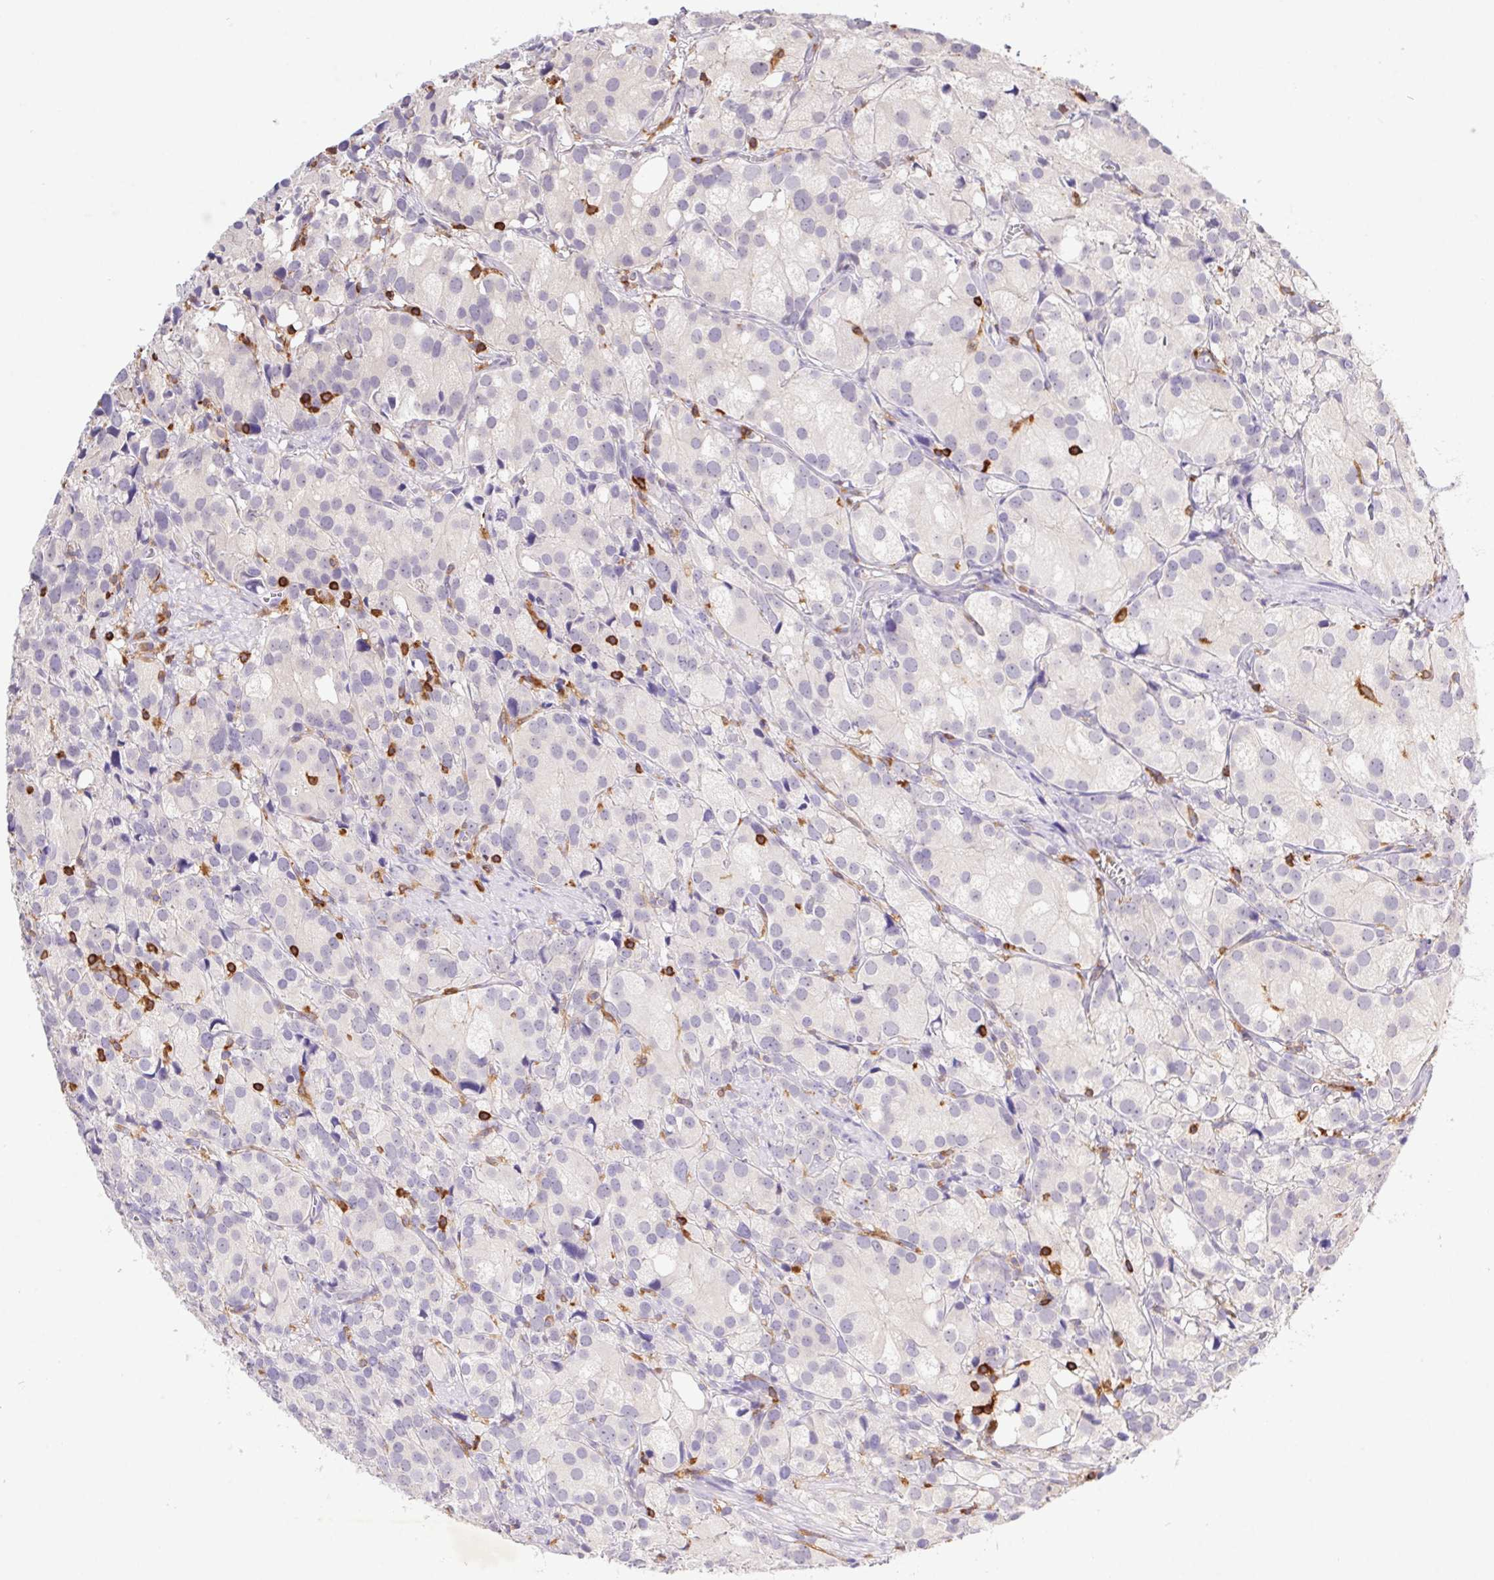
{"staining": {"intensity": "negative", "quantity": "none", "location": "none"}, "tissue": "prostate cancer", "cell_type": "Tumor cells", "image_type": "cancer", "snomed": [{"axis": "morphology", "description": "Adenocarcinoma, High grade"}, {"axis": "topography", "description": "Prostate"}], "caption": "A high-resolution photomicrograph shows immunohistochemistry staining of prostate cancer, which shows no significant expression in tumor cells.", "gene": "APBB1IP", "patient": {"sex": "male", "age": 86}}